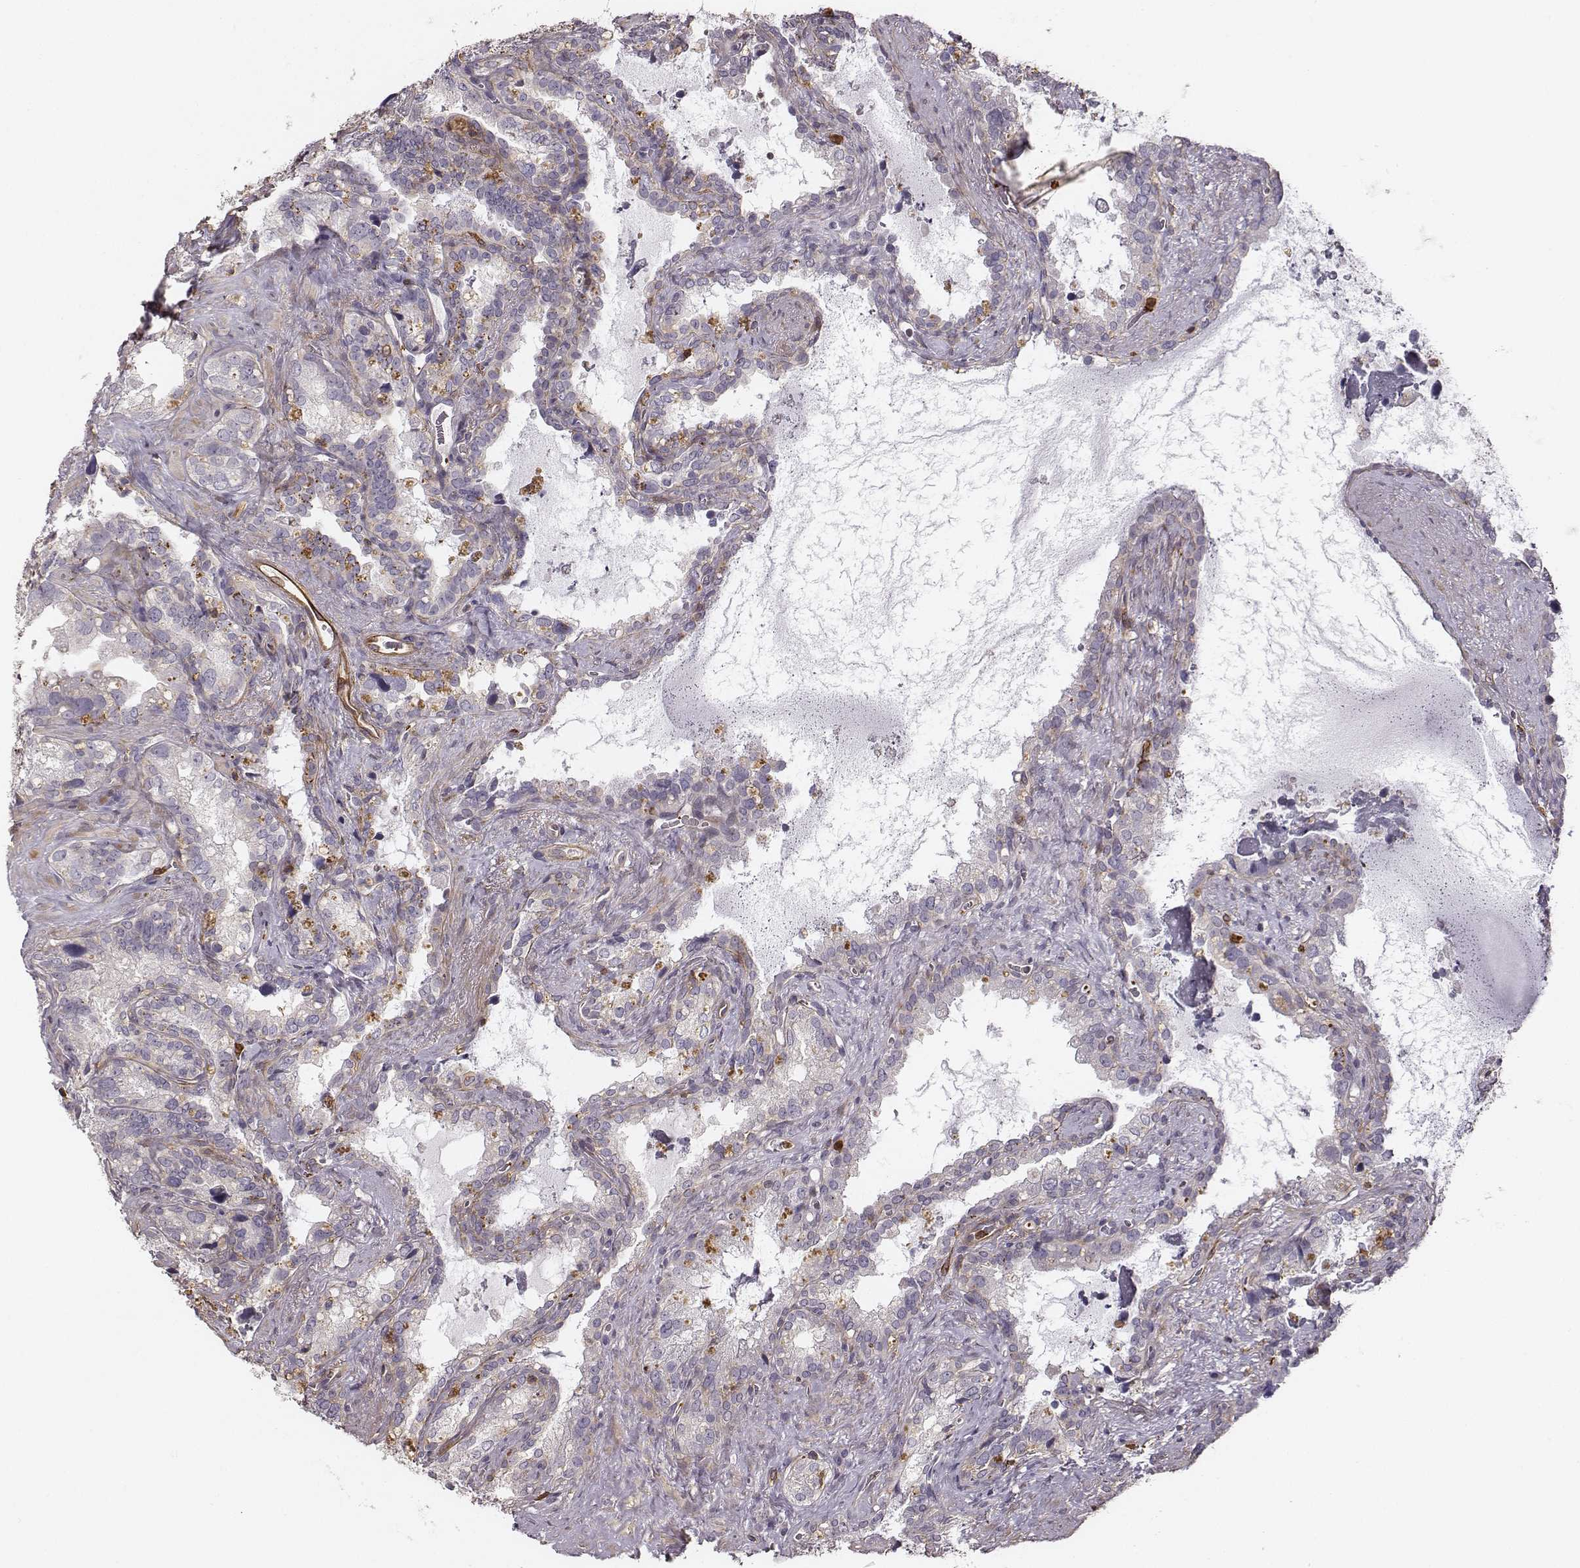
{"staining": {"intensity": "negative", "quantity": "none", "location": "none"}, "tissue": "seminal vesicle", "cell_type": "Glandular cells", "image_type": "normal", "snomed": [{"axis": "morphology", "description": "Normal tissue, NOS"}, {"axis": "topography", "description": "Seminal veicle"}], "caption": "Immunohistochemistry (IHC) photomicrograph of normal human seminal vesicle stained for a protein (brown), which displays no expression in glandular cells.", "gene": "ZYX", "patient": {"sex": "male", "age": 71}}